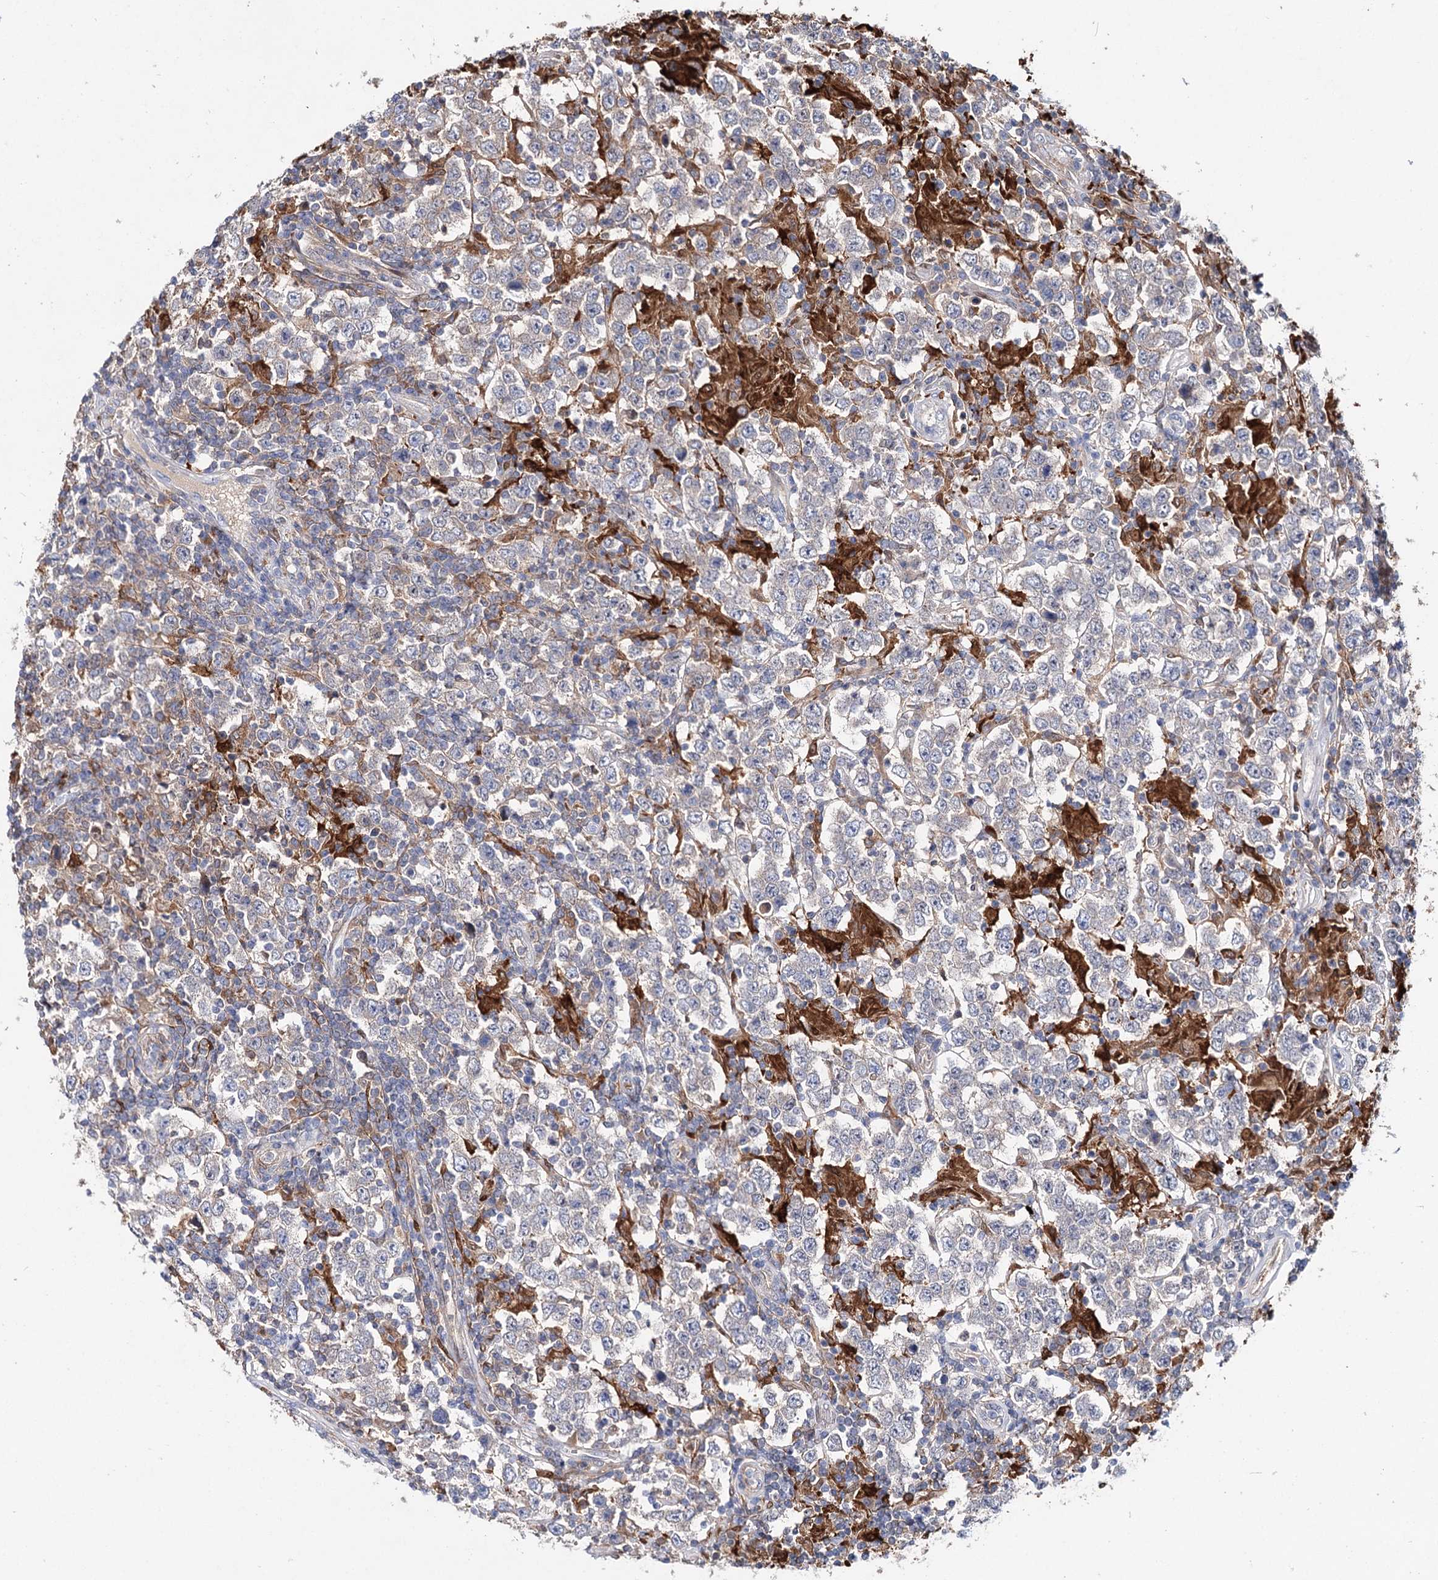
{"staining": {"intensity": "weak", "quantity": "25%-75%", "location": "cytoplasmic/membranous"}, "tissue": "testis cancer", "cell_type": "Tumor cells", "image_type": "cancer", "snomed": [{"axis": "morphology", "description": "Normal tissue, NOS"}, {"axis": "morphology", "description": "Urothelial carcinoma, High grade"}, {"axis": "morphology", "description": "Seminoma, NOS"}, {"axis": "morphology", "description": "Carcinoma, Embryonal, NOS"}, {"axis": "topography", "description": "Urinary bladder"}, {"axis": "topography", "description": "Testis"}], "caption": "Testis cancer was stained to show a protein in brown. There is low levels of weak cytoplasmic/membranous staining in about 25%-75% of tumor cells. (DAB IHC, brown staining for protein, blue staining for nuclei).", "gene": "CFAP46", "patient": {"sex": "male", "age": 41}}